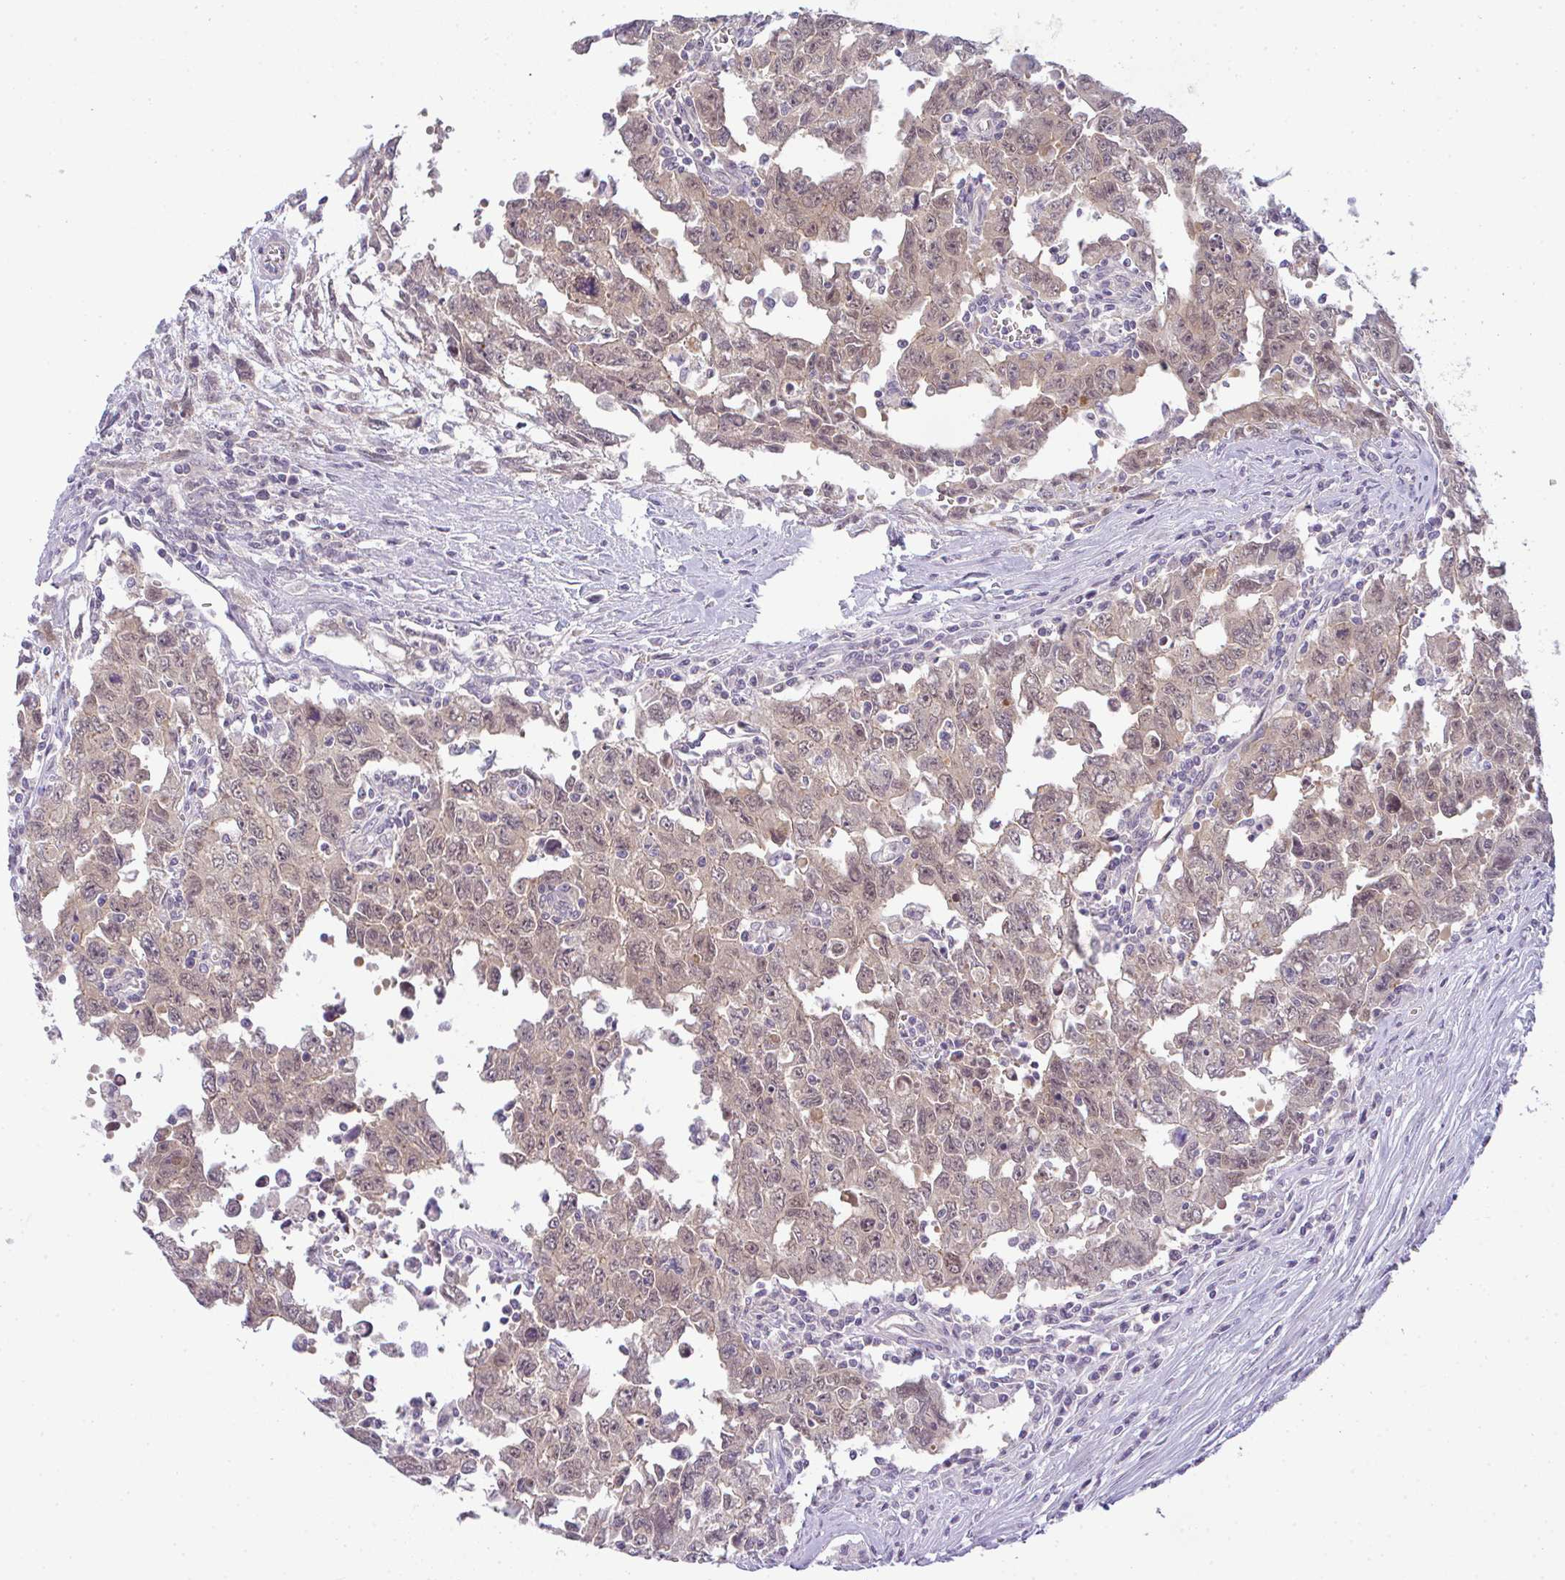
{"staining": {"intensity": "weak", "quantity": ">75%", "location": "nuclear"}, "tissue": "testis cancer", "cell_type": "Tumor cells", "image_type": "cancer", "snomed": [{"axis": "morphology", "description": "Carcinoma, Embryonal, NOS"}, {"axis": "topography", "description": "Testis"}], "caption": "Testis embryonal carcinoma stained for a protein exhibits weak nuclear positivity in tumor cells.", "gene": "CSE1L", "patient": {"sex": "male", "age": 24}}